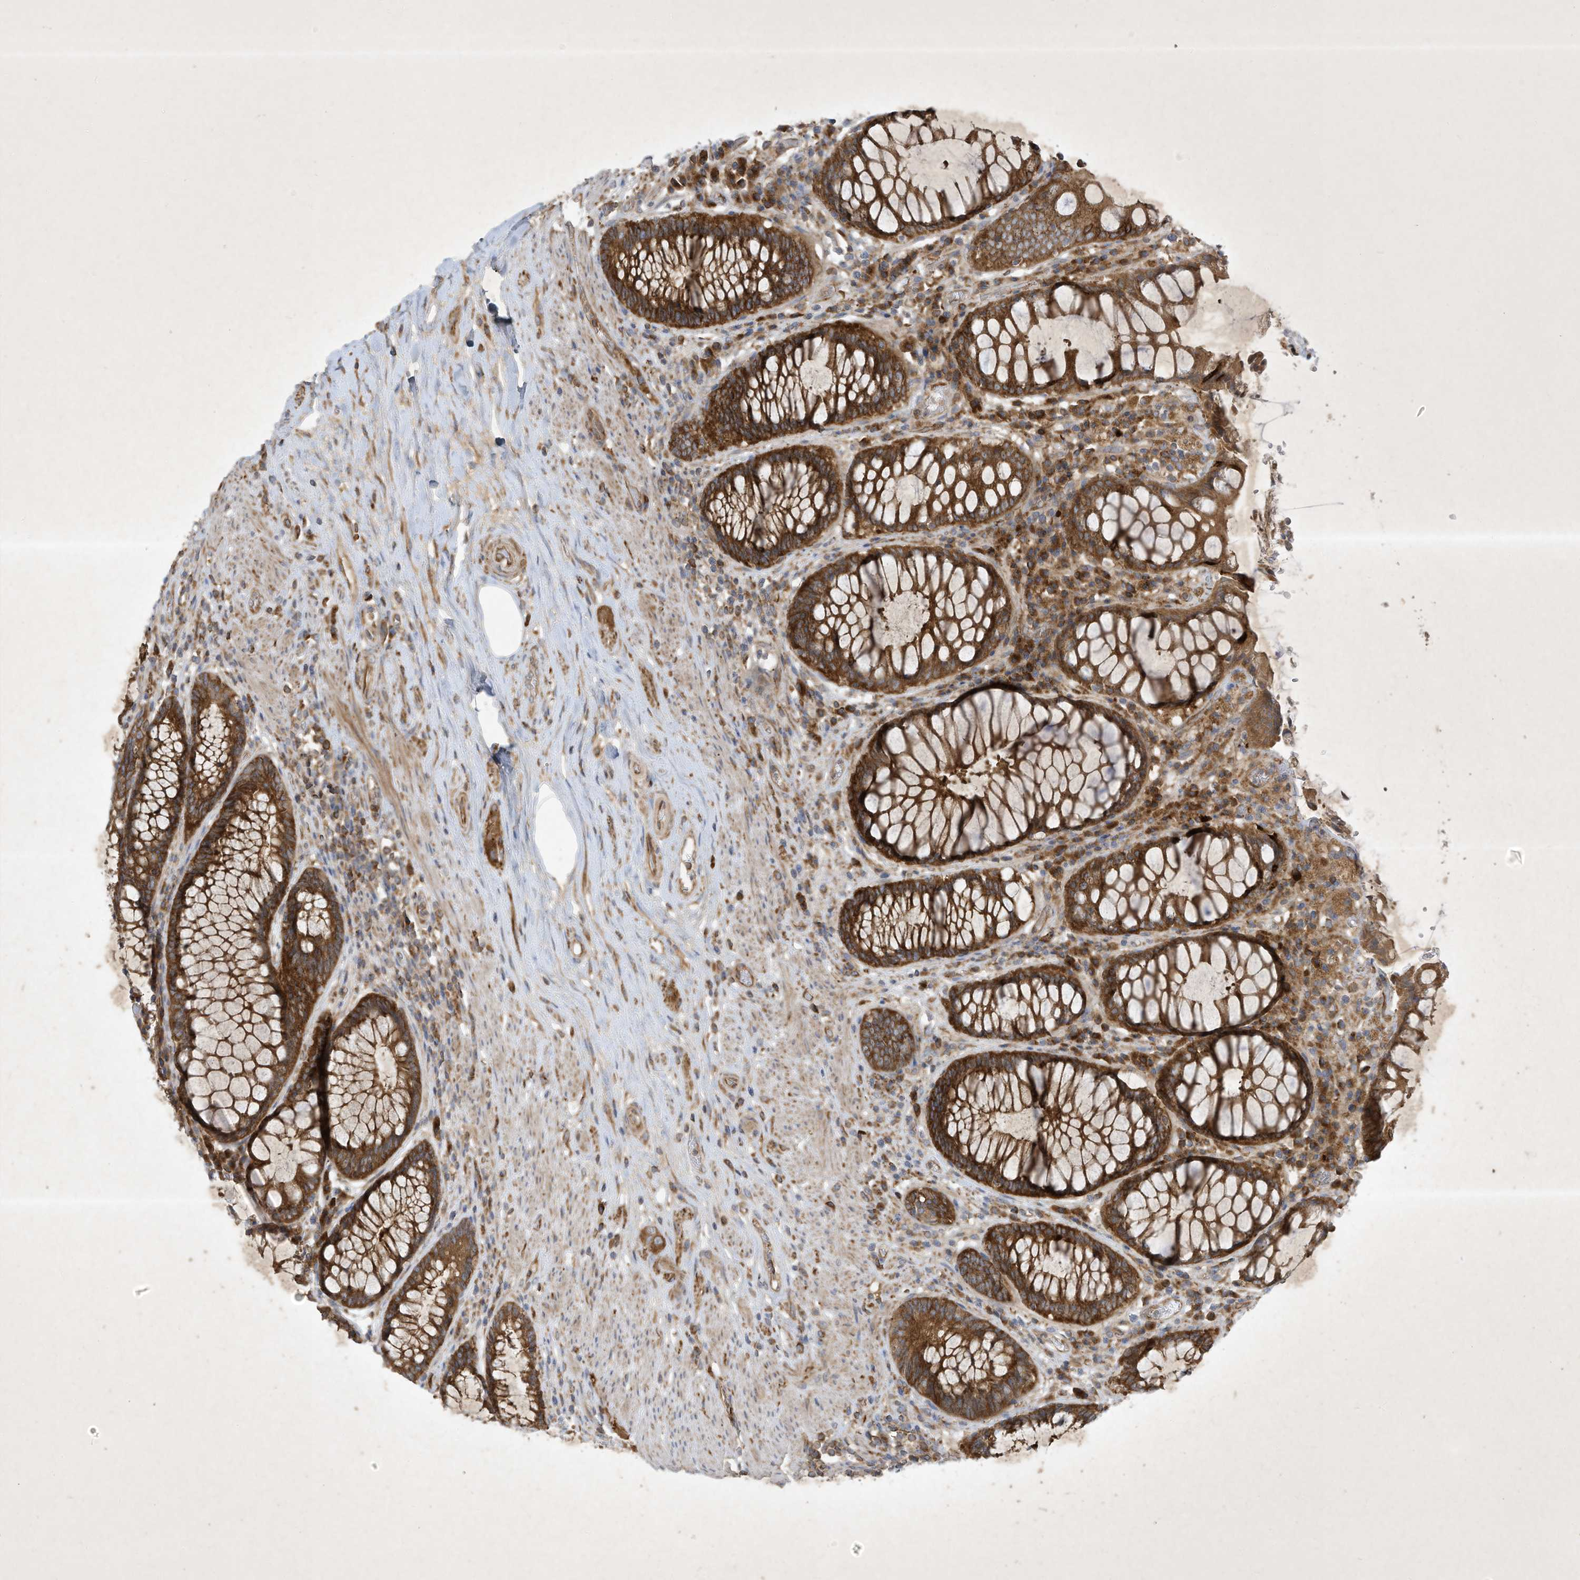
{"staining": {"intensity": "strong", "quantity": ">75%", "location": "cytoplasmic/membranous"}, "tissue": "rectum", "cell_type": "Glandular cells", "image_type": "normal", "snomed": [{"axis": "morphology", "description": "Normal tissue, NOS"}, {"axis": "topography", "description": "Rectum"}], "caption": "Rectum was stained to show a protein in brown. There is high levels of strong cytoplasmic/membranous expression in about >75% of glandular cells. (IHC, brightfield microscopy, high magnification).", "gene": "SYNJ2", "patient": {"sex": "male", "age": 64}}